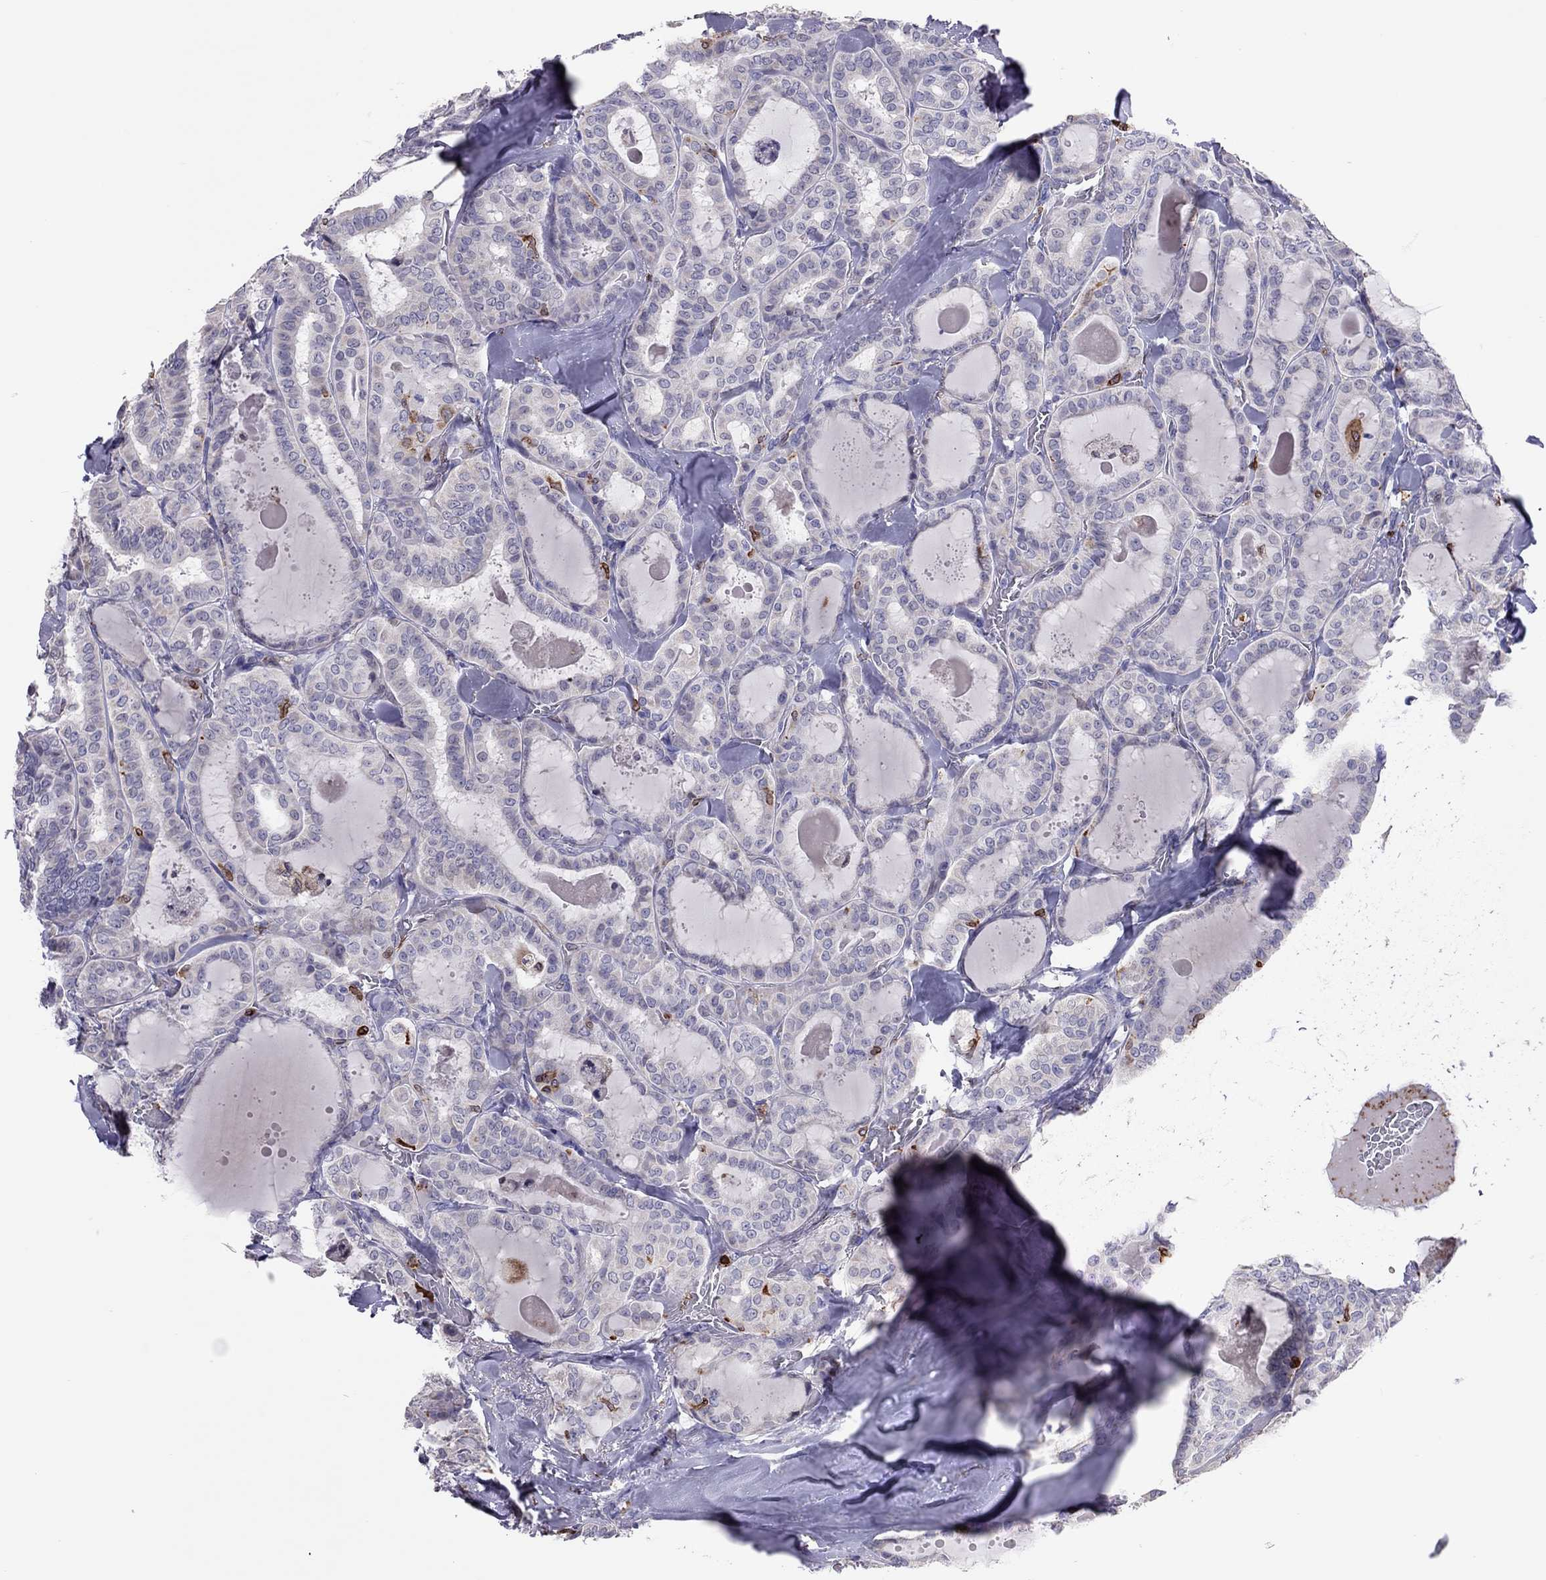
{"staining": {"intensity": "weak", "quantity": "<25%", "location": "cytoplasmic/membranous"}, "tissue": "thyroid cancer", "cell_type": "Tumor cells", "image_type": "cancer", "snomed": [{"axis": "morphology", "description": "Papillary adenocarcinoma, NOS"}, {"axis": "topography", "description": "Thyroid gland"}], "caption": "Thyroid cancer was stained to show a protein in brown. There is no significant positivity in tumor cells.", "gene": "ADORA2A", "patient": {"sex": "female", "age": 39}}